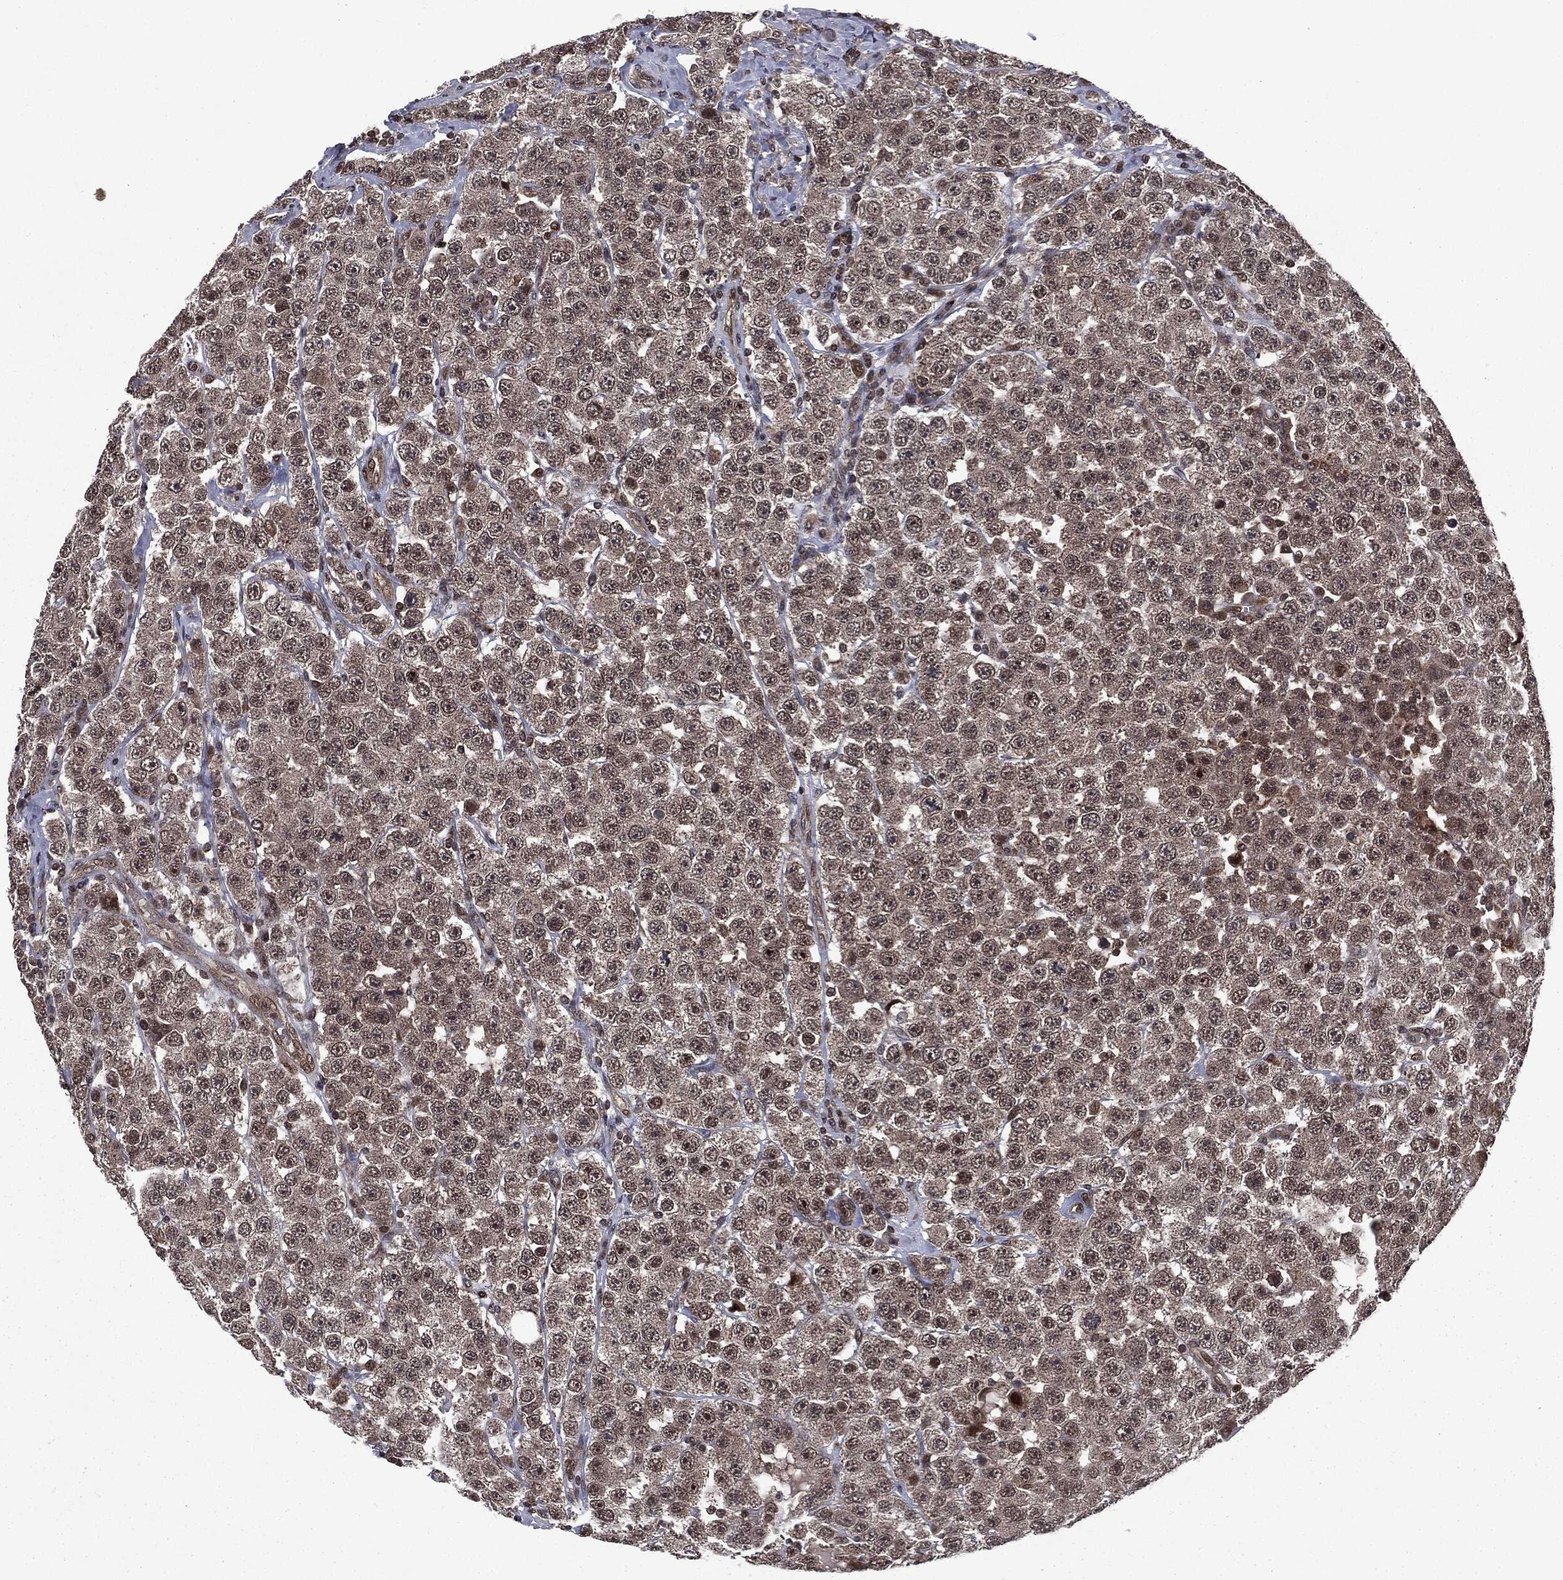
{"staining": {"intensity": "moderate", "quantity": "25%-75%", "location": "cytoplasmic/membranous,nuclear"}, "tissue": "testis cancer", "cell_type": "Tumor cells", "image_type": "cancer", "snomed": [{"axis": "morphology", "description": "Seminoma, NOS"}, {"axis": "topography", "description": "Testis"}], "caption": "Protein expression by IHC shows moderate cytoplasmic/membranous and nuclear staining in approximately 25%-75% of tumor cells in seminoma (testis).", "gene": "STAU2", "patient": {"sex": "male", "age": 28}}